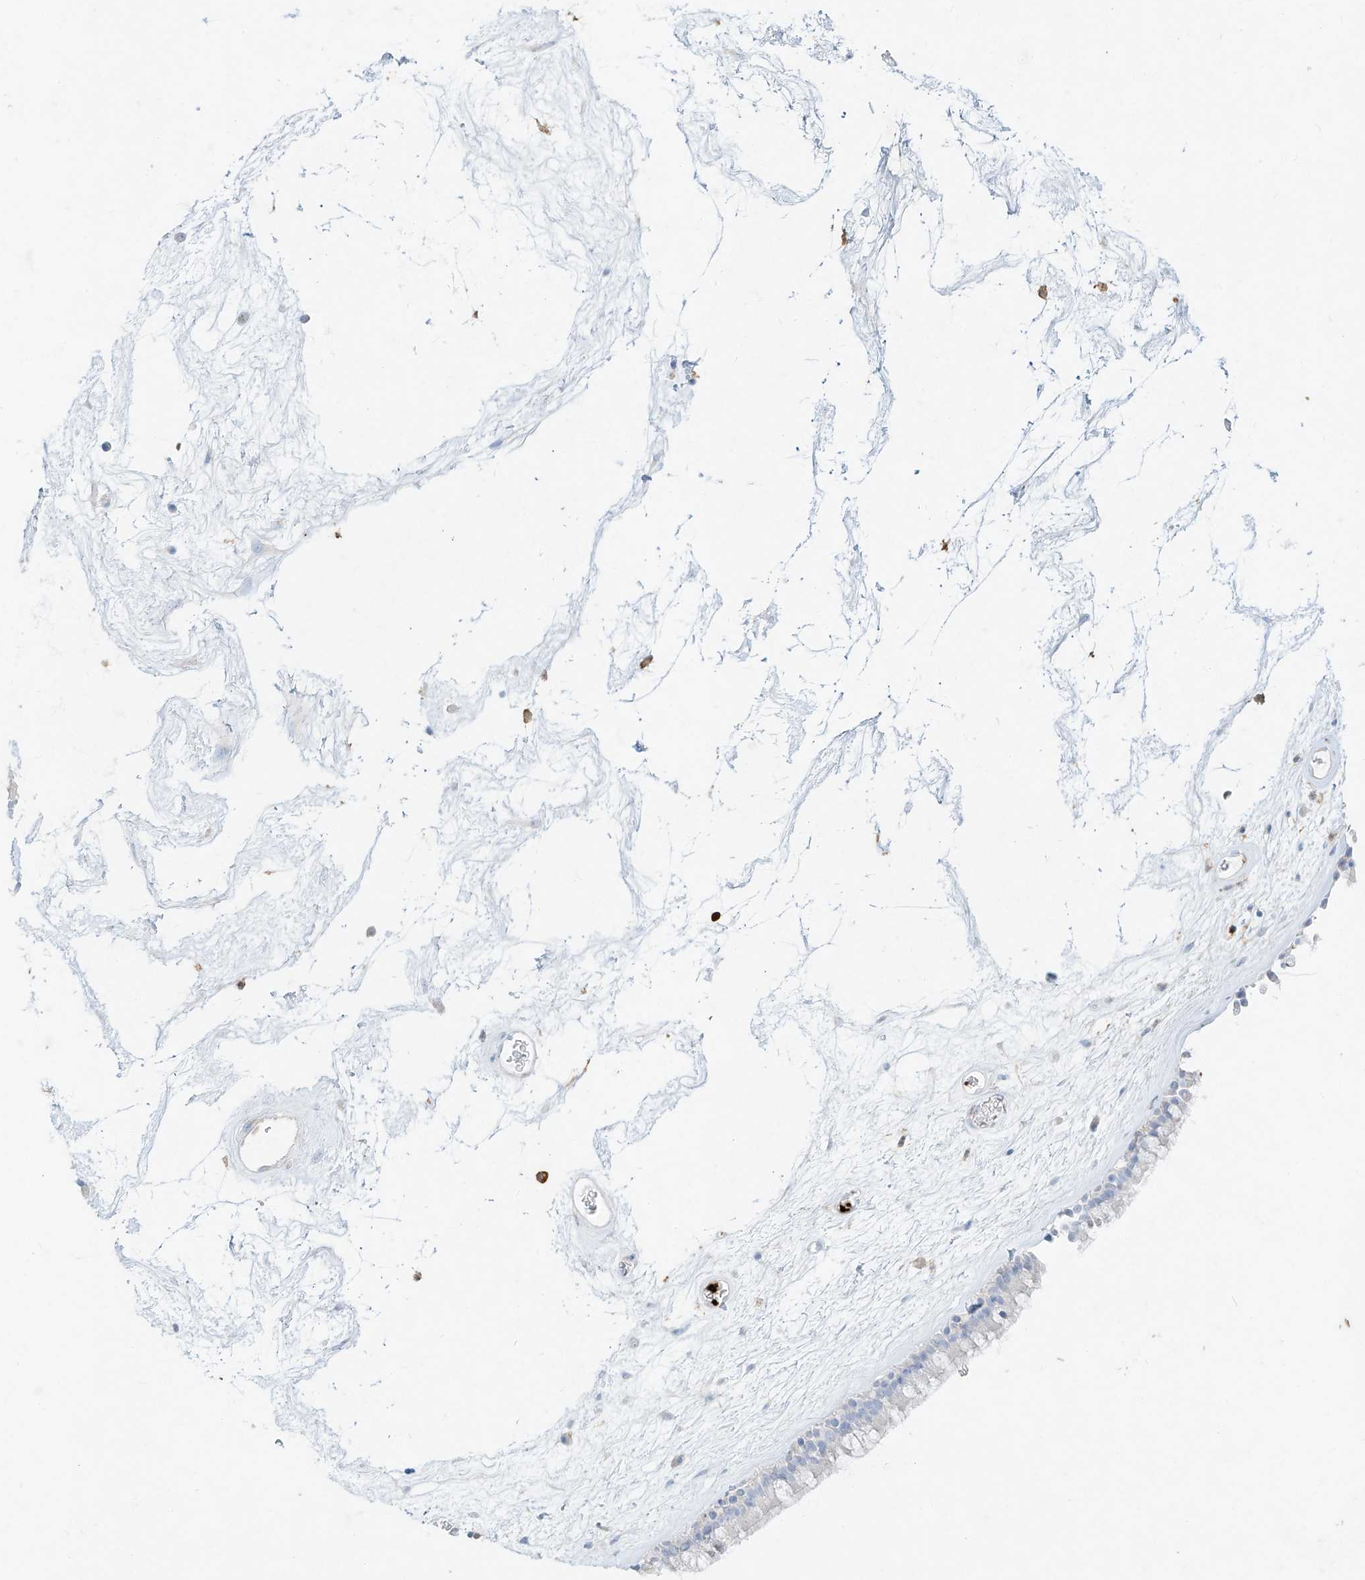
{"staining": {"intensity": "negative", "quantity": "none", "location": "none"}, "tissue": "nasopharynx", "cell_type": "Respiratory epithelial cells", "image_type": "normal", "snomed": [{"axis": "morphology", "description": "Normal tissue, NOS"}, {"axis": "morphology", "description": "Inflammation, NOS"}, {"axis": "topography", "description": "Nasopharynx"}], "caption": "A high-resolution photomicrograph shows IHC staining of unremarkable nasopharynx, which reveals no significant expression in respiratory epithelial cells.", "gene": "PLEK", "patient": {"sex": "male", "age": 48}}